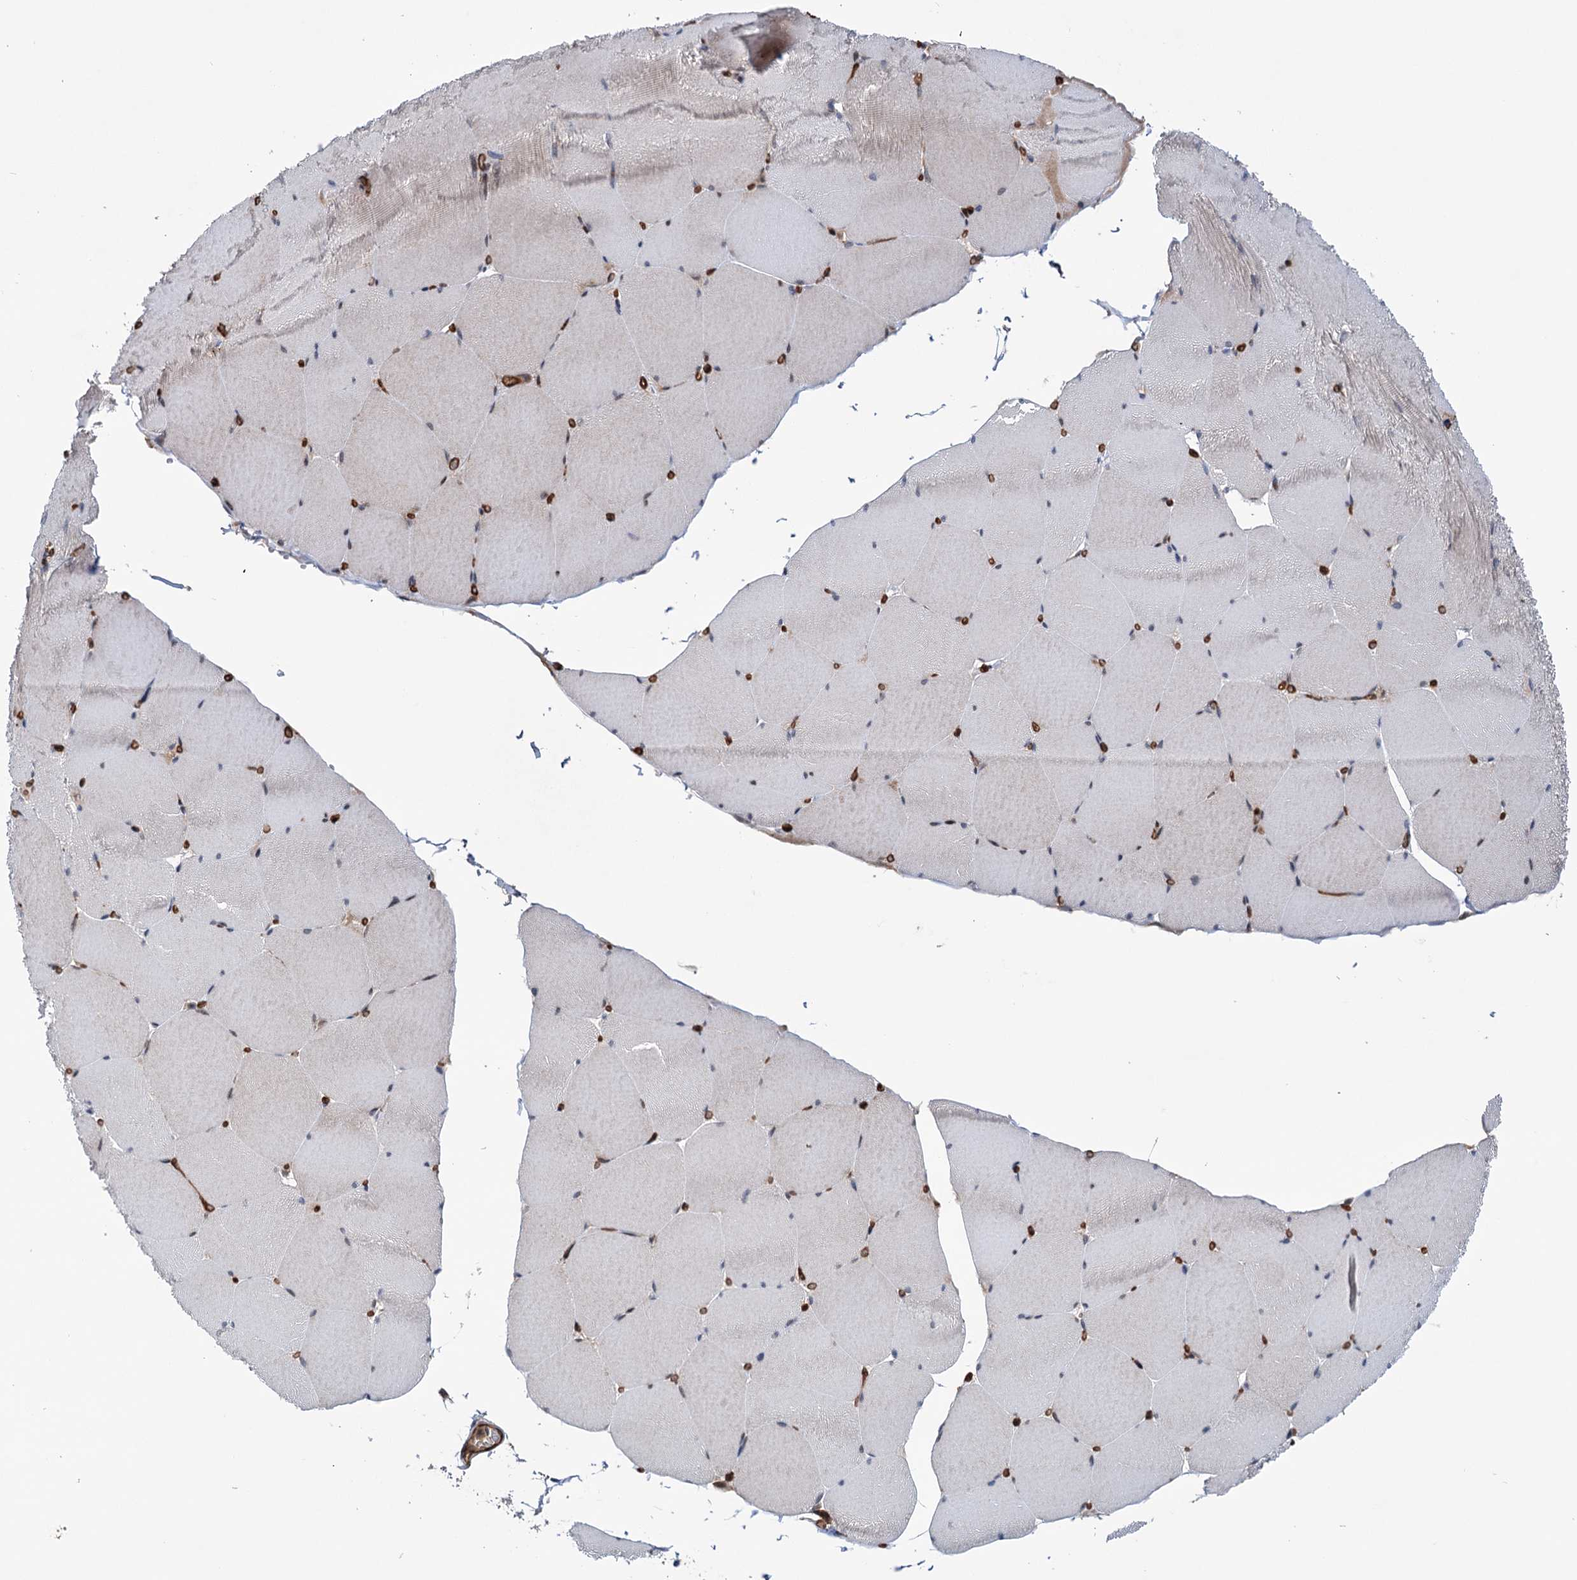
{"staining": {"intensity": "negative", "quantity": "none", "location": "none"}, "tissue": "skeletal muscle", "cell_type": "Myocytes", "image_type": "normal", "snomed": [{"axis": "morphology", "description": "Normal tissue, NOS"}, {"axis": "topography", "description": "Skeletal muscle"}, {"axis": "topography", "description": "Head-Neck"}], "caption": "Myocytes show no significant positivity in unremarkable skeletal muscle. (Brightfield microscopy of DAB IHC at high magnification).", "gene": "NCAPD2", "patient": {"sex": "male", "age": 66}}